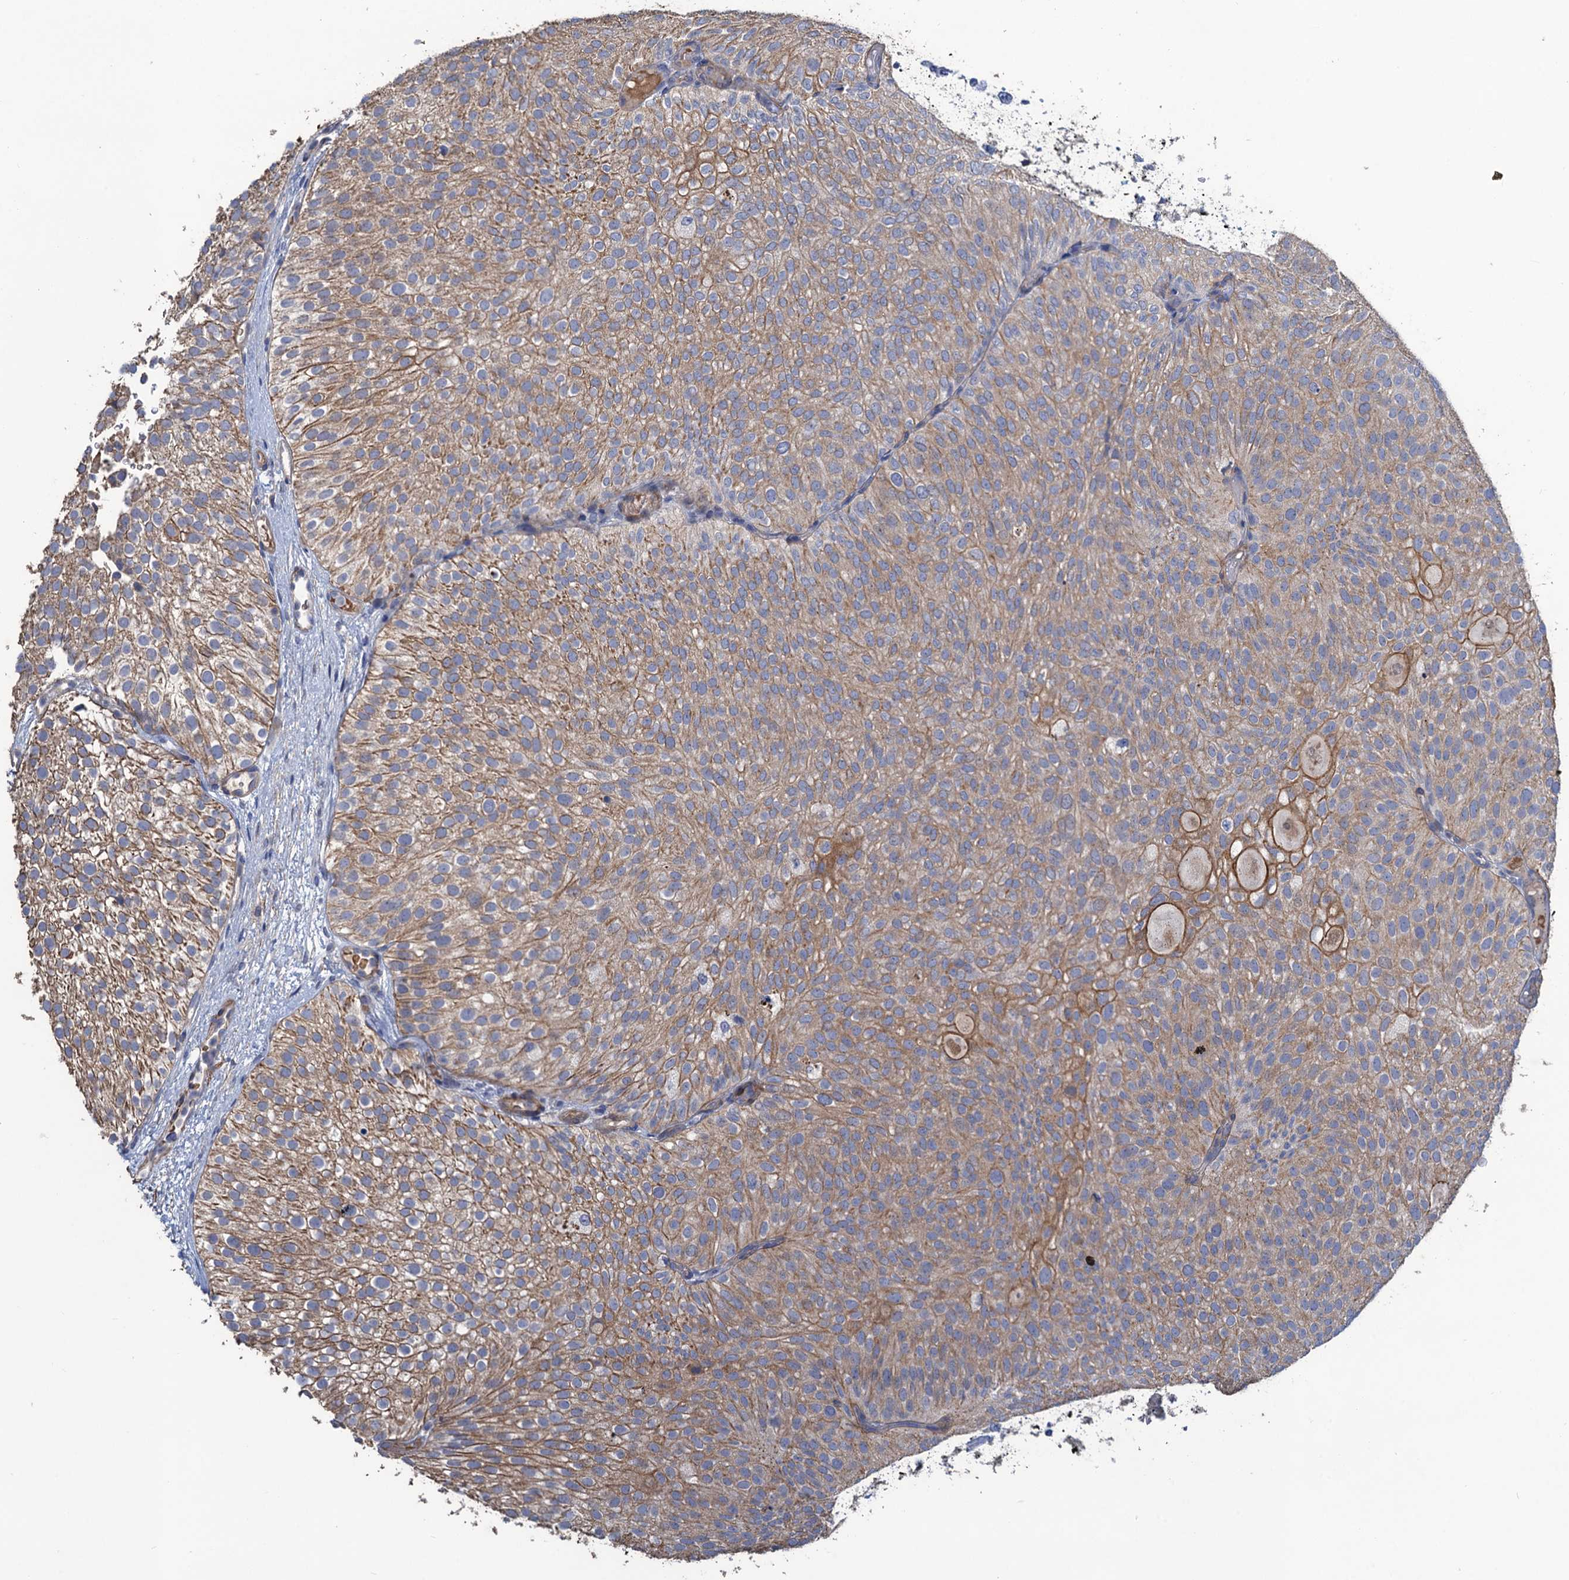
{"staining": {"intensity": "moderate", "quantity": ">75%", "location": "cytoplasmic/membranous"}, "tissue": "urothelial cancer", "cell_type": "Tumor cells", "image_type": "cancer", "snomed": [{"axis": "morphology", "description": "Urothelial carcinoma, Low grade"}, {"axis": "topography", "description": "Urinary bladder"}], "caption": "Low-grade urothelial carcinoma was stained to show a protein in brown. There is medium levels of moderate cytoplasmic/membranous positivity in approximately >75% of tumor cells.", "gene": "SMCO3", "patient": {"sex": "male", "age": 78}}